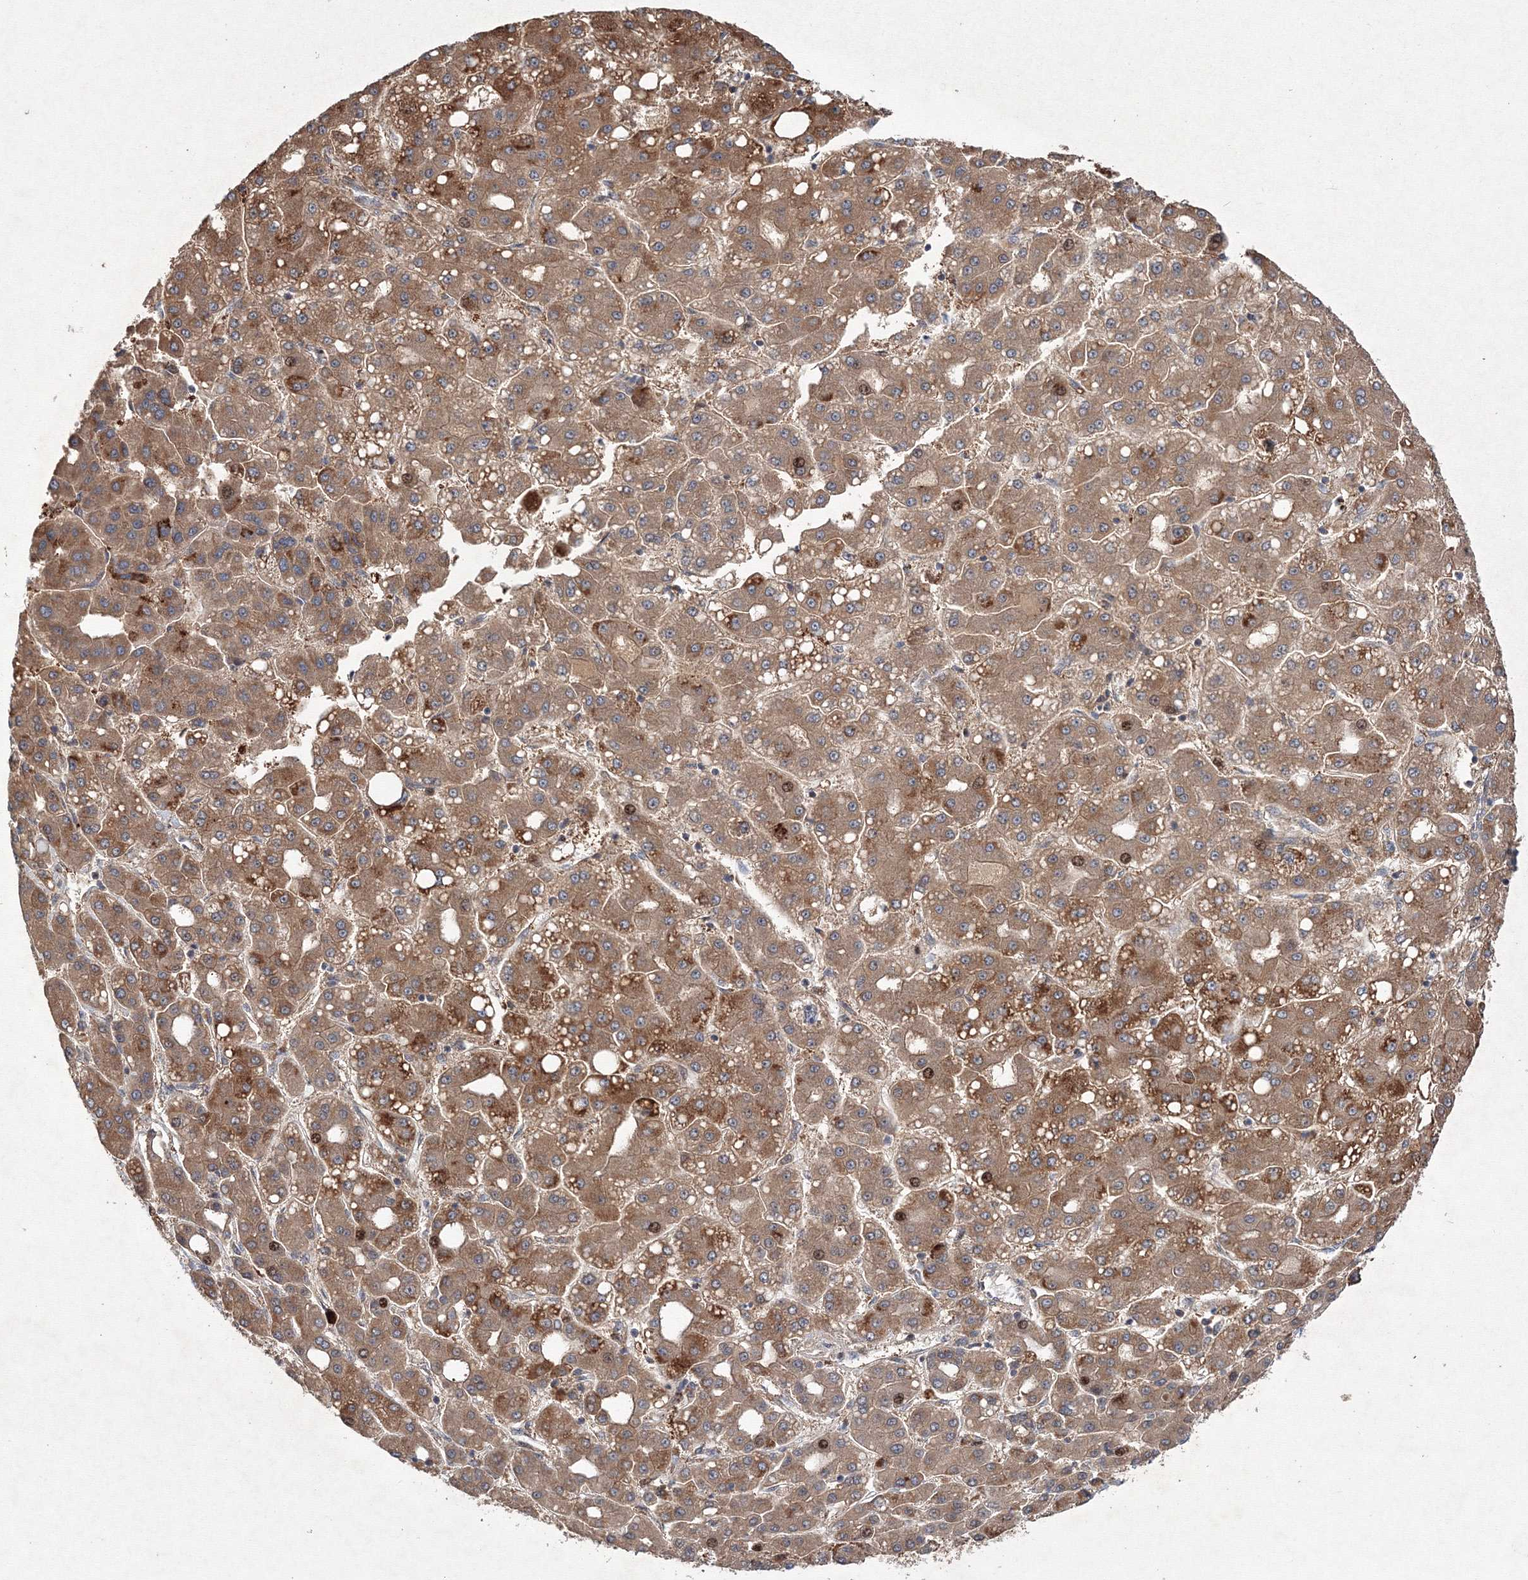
{"staining": {"intensity": "moderate", "quantity": ">75%", "location": "cytoplasmic/membranous"}, "tissue": "liver cancer", "cell_type": "Tumor cells", "image_type": "cancer", "snomed": [{"axis": "morphology", "description": "Carcinoma, Hepatocellular, NOS"}, {"axis": "topography", "description": "Liver"}], "caption": "Human liver cancer stained with a brown dye displays moderate cytoplasmic/membranous positive staining in about >75% of tumor cells.", "gene": "RANBP3L", "patient": {"sex": "male", "age": 65}}